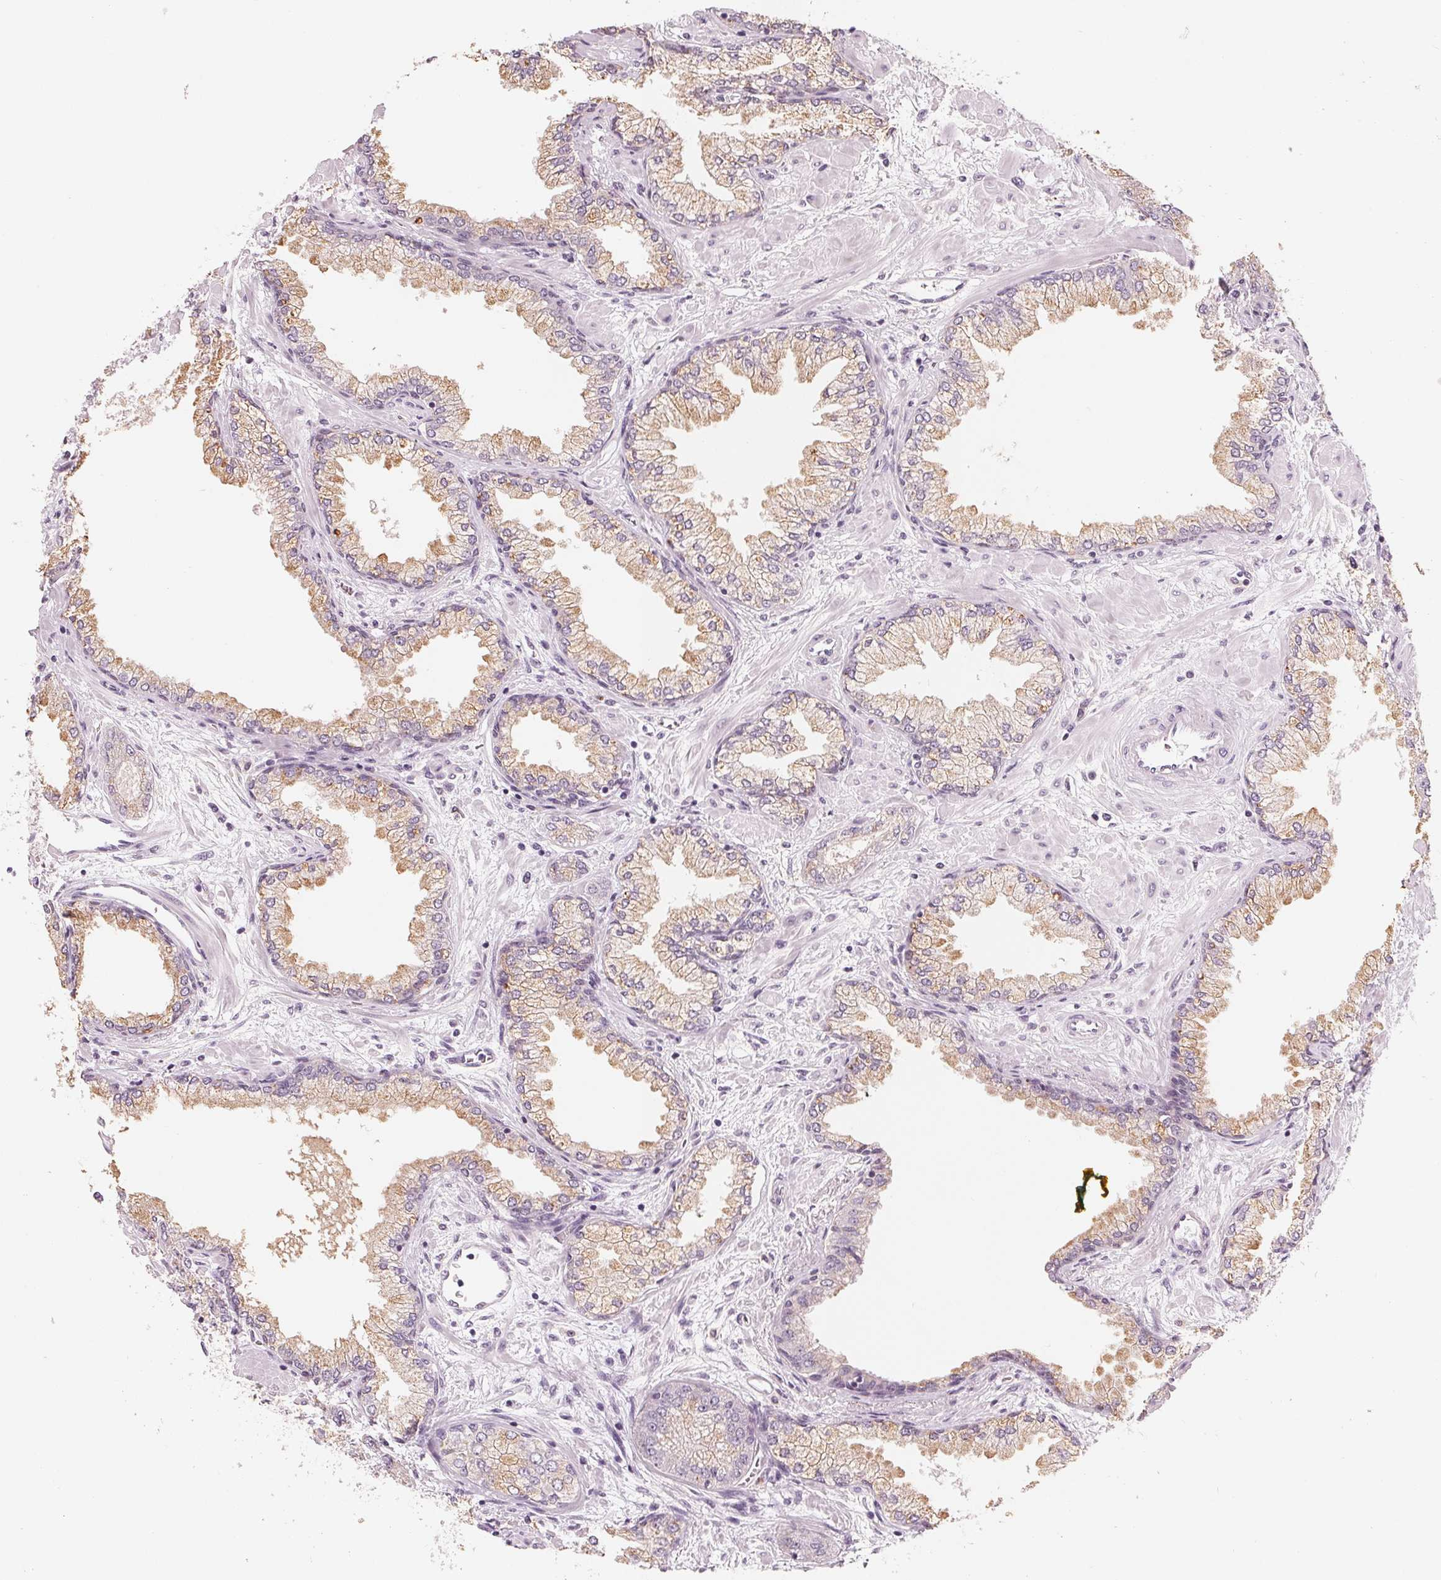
{"staining": {"intensity": "weak", "quantity": "25%-75%", "location": "cytoplasmic/membranous"}, "tissue": "prostate cancer", "cell_type": "Tumor cells", "image_type": "cancer", "snomed": [{"axis": "morphology", "description": "Adenocarcinoma, Low grade"}, {"axis": "topography", "description": "Prostate"}], "caption": "Protein expression analysis of human low-grade adenocarcinoma (prostate) reveals weak cytoplasmic/membranous staining in about 25%-75% of tumor cells.", "gene": "IL9R", "patient": {"sex": "male", "age": 55}}